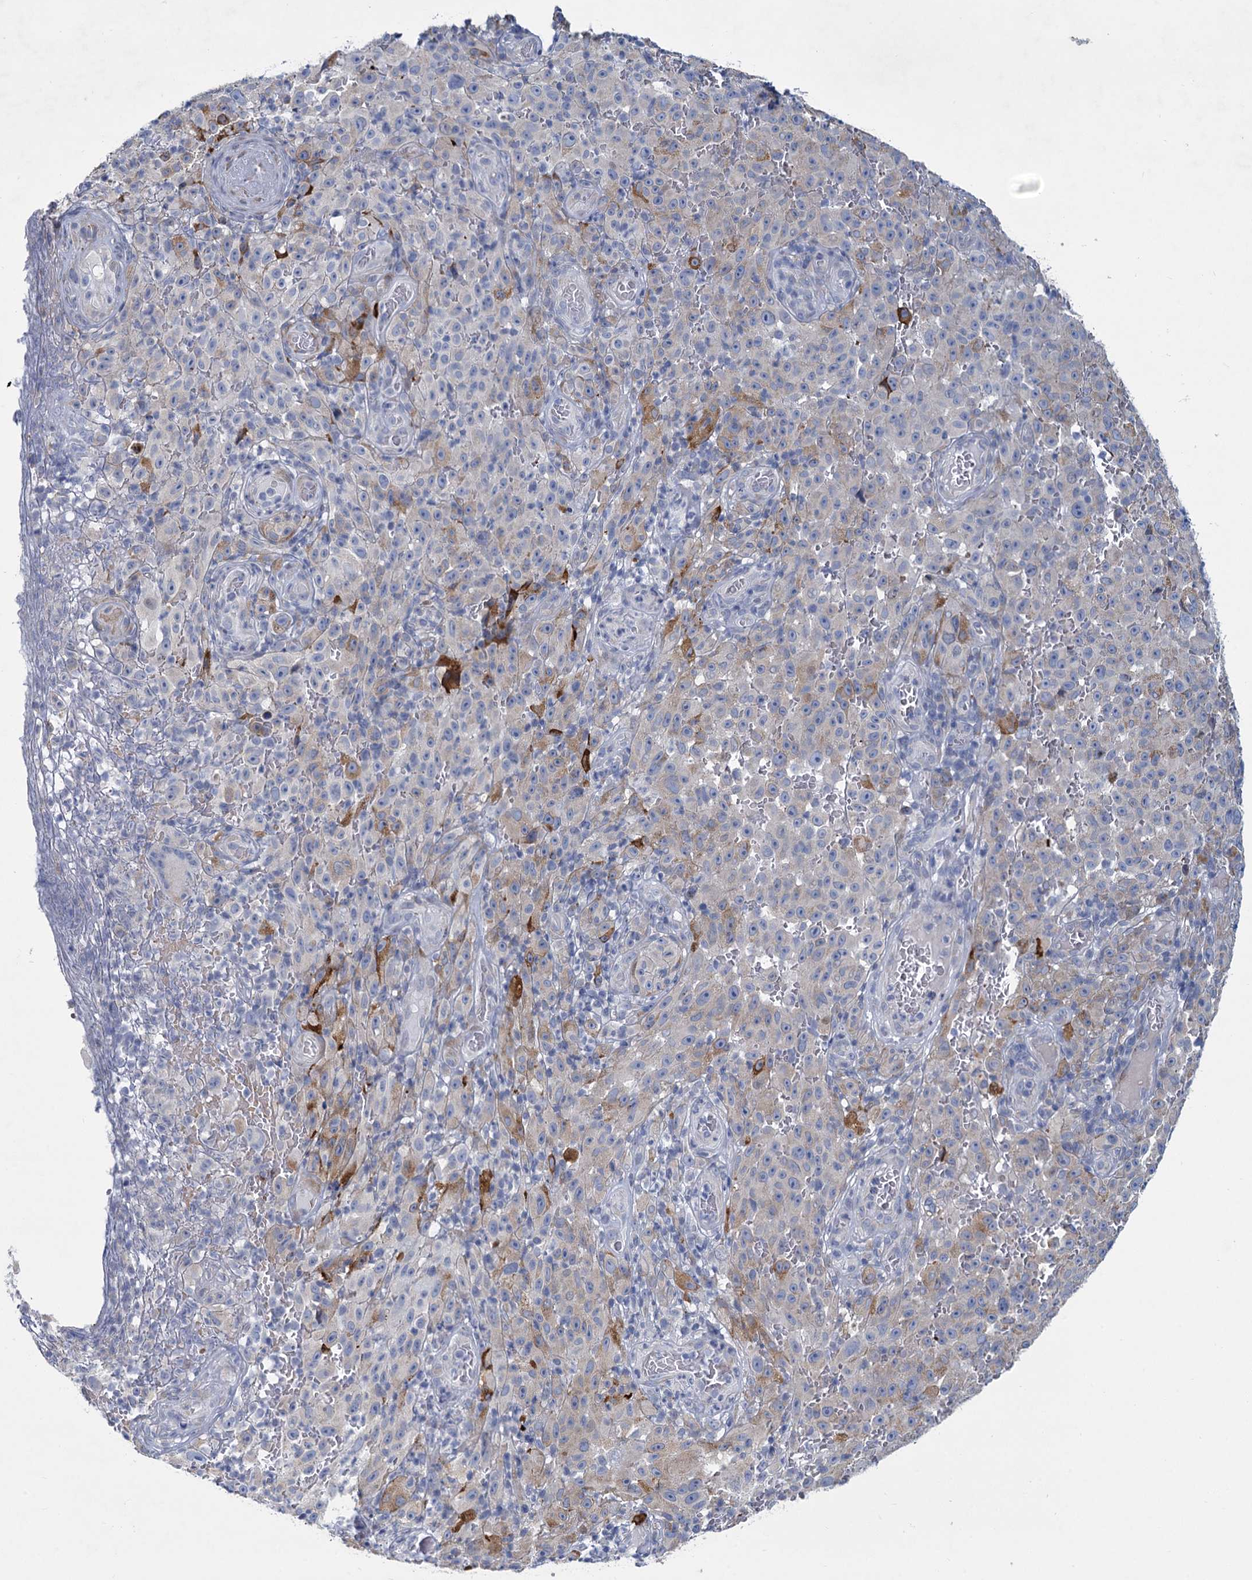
{"staining": {"intensity": "negative", "quantity": "none", "location": "none"}, "tissue": "melanoma", "cell_type": "Tumor cells", "image_type": "cancer", "snomed": [{"axis": "morphology", "description": "Malignant melanoma, NOS"}, {"axis": "topography", "description": "Skin"}], "caption": "High magnification brightfield microscopy of melanoma stained with DAB (3,3'-diaminobenzidine) (brown) and counterstained with hematoxylin (blue): tumor cells show no significant expression.", "gene": "PRSS35", "patient": {"sex": "female", "age": 82}}